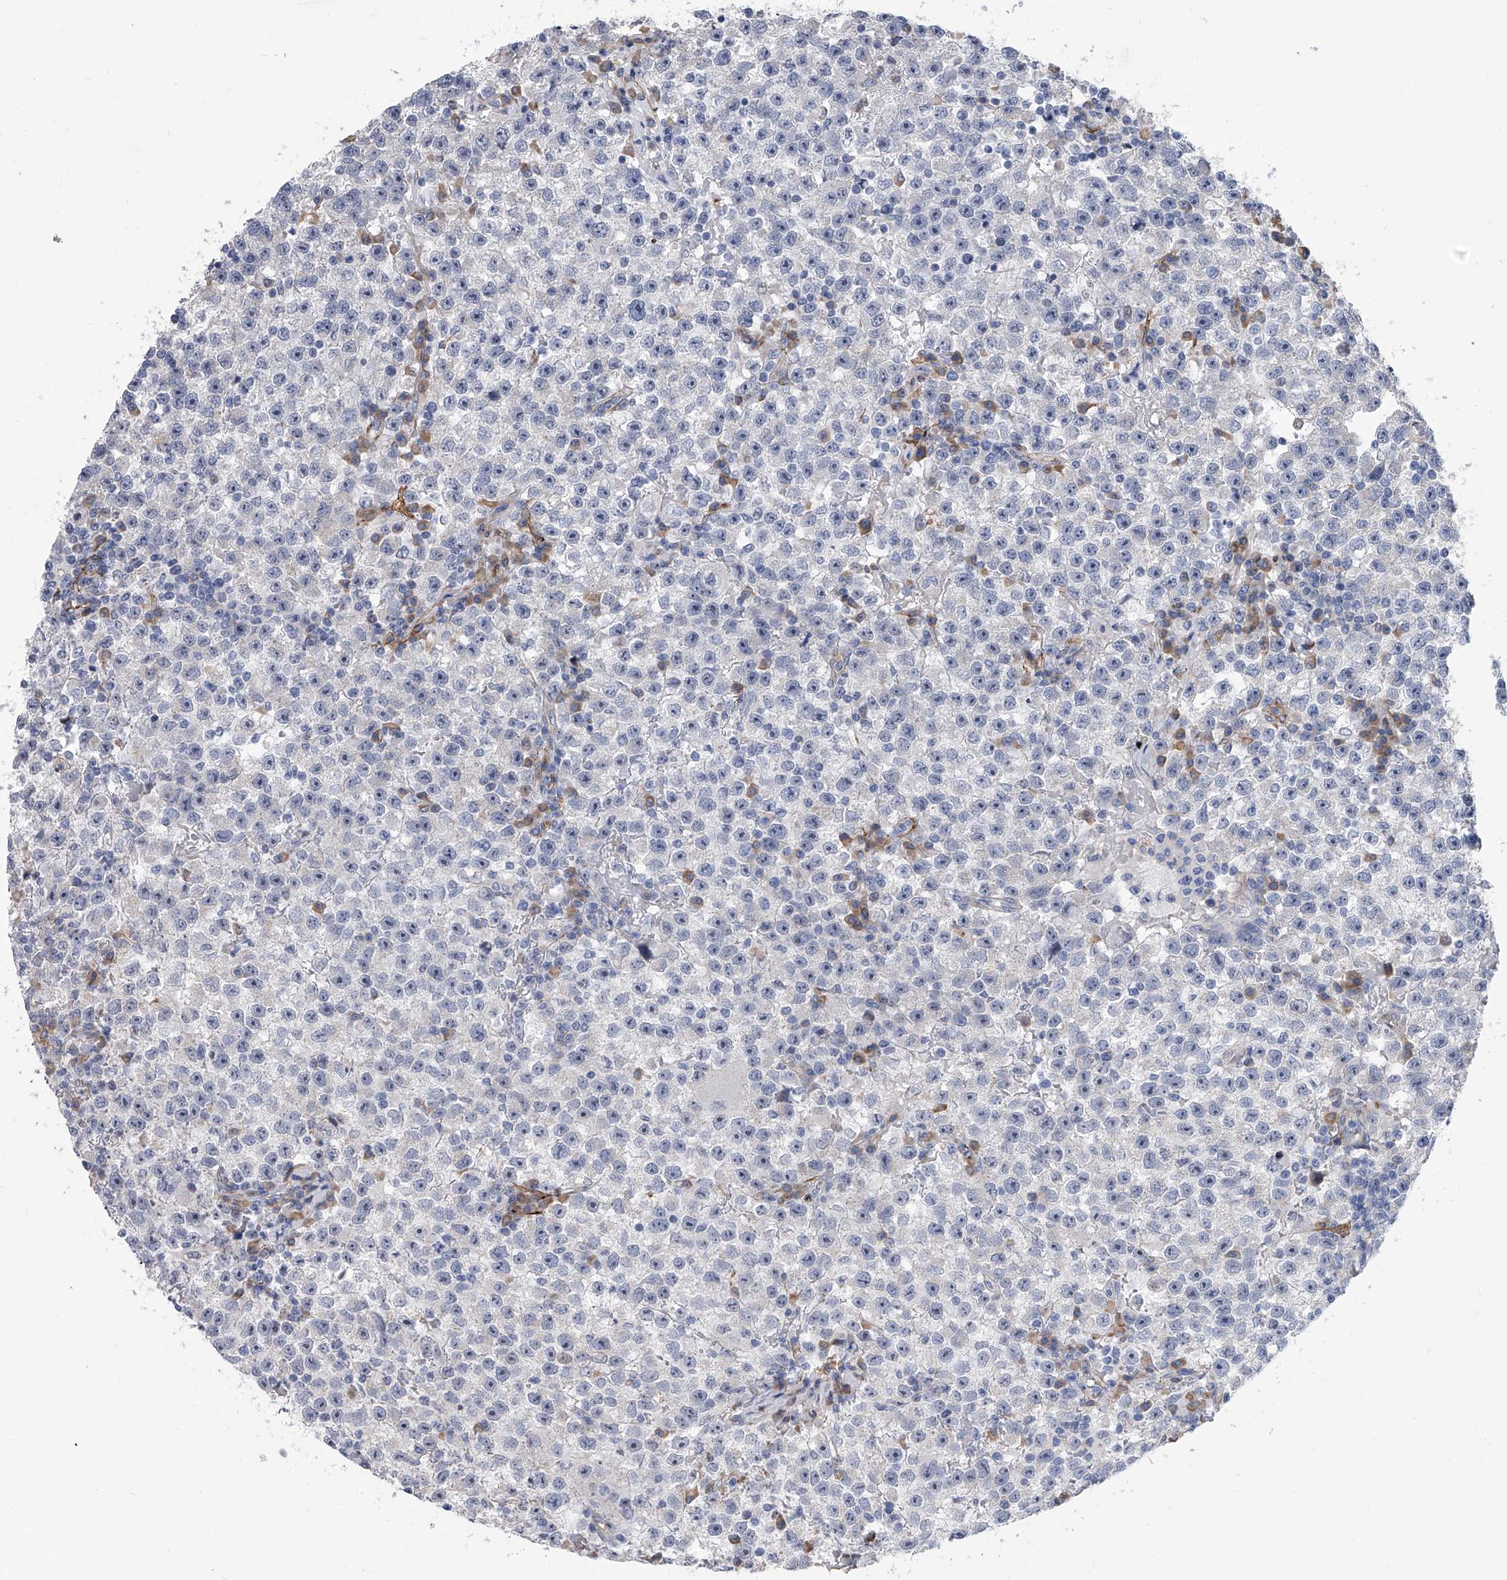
{"staining": {"intensity": "negative", "quantity": "none", "location": "none"}, "tissue": "testis cancer", "cell_type": "Tumor cells", "image_type": "cancer", "snomed": [{"axis": "morphology", "description": "Seminoma, NOS"}, {"axis": "topography", "description": "Testis"}], "caption": "Testis cancer was stained to show a protein in brown. There is no significant positivity in tumor cells.", "gene": "ALG14", "patient": {"sex": "male", "age": 22}}